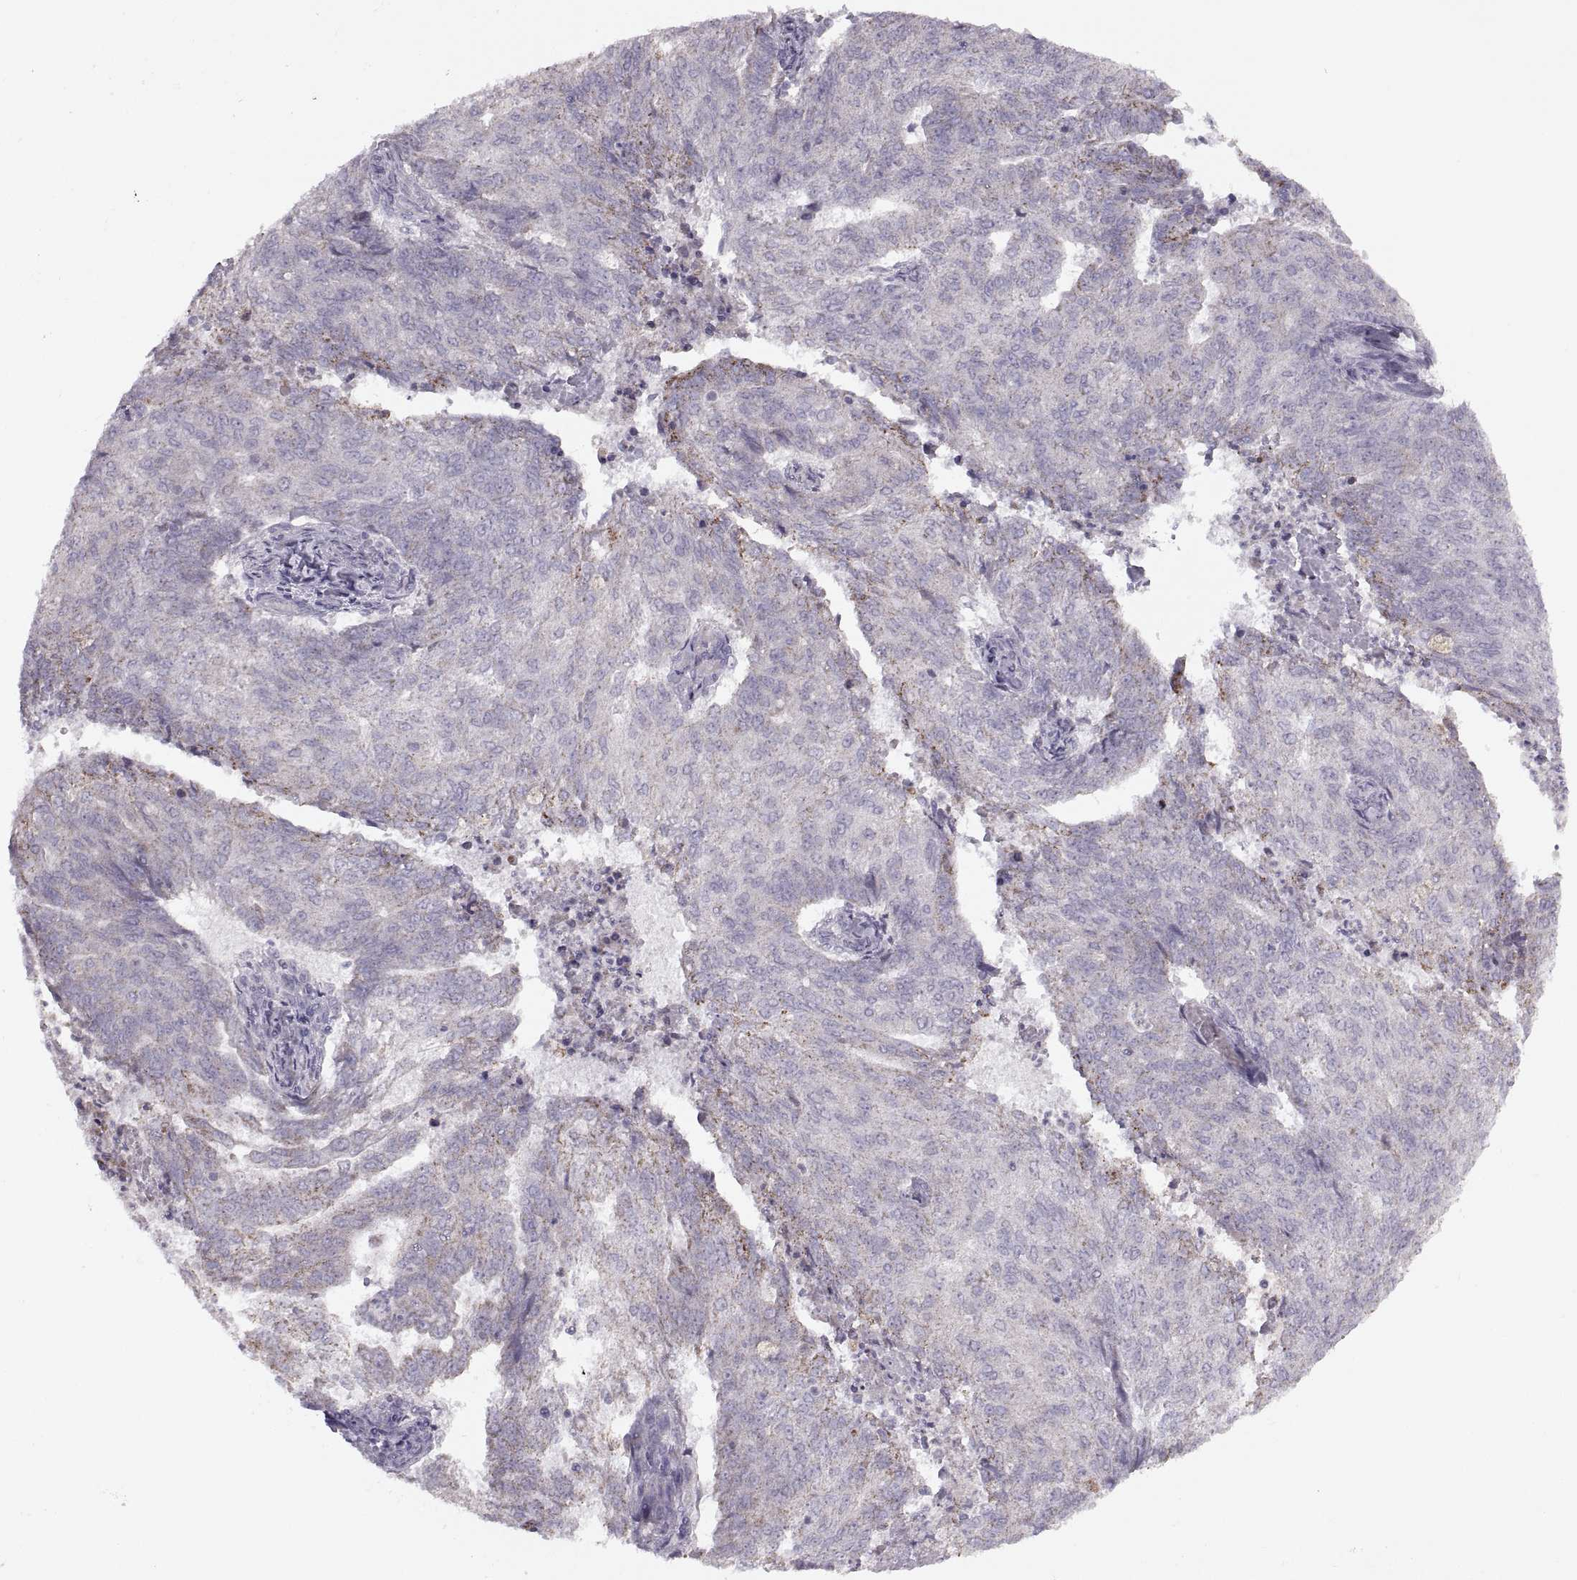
{"staining": {"intensity": "weak", "quantity": "<25%", "location": "cytoplasmic/membranous"}, "tissue": "endometrial cancer", "cell_type": "Tumor cells", "image_type": "cancer", "snomed": [{"axis": "morphology", "description": "Adenocarcinoma, NOS"}, {"axis": "topography", "description": "Endometrium"}], "caption": "There is no significant positivity in tumor cells of endometrial cancer (adenocarcinoma).", "gene": "PIERCE1", "patient": {"sex": "female", "age": 82}}